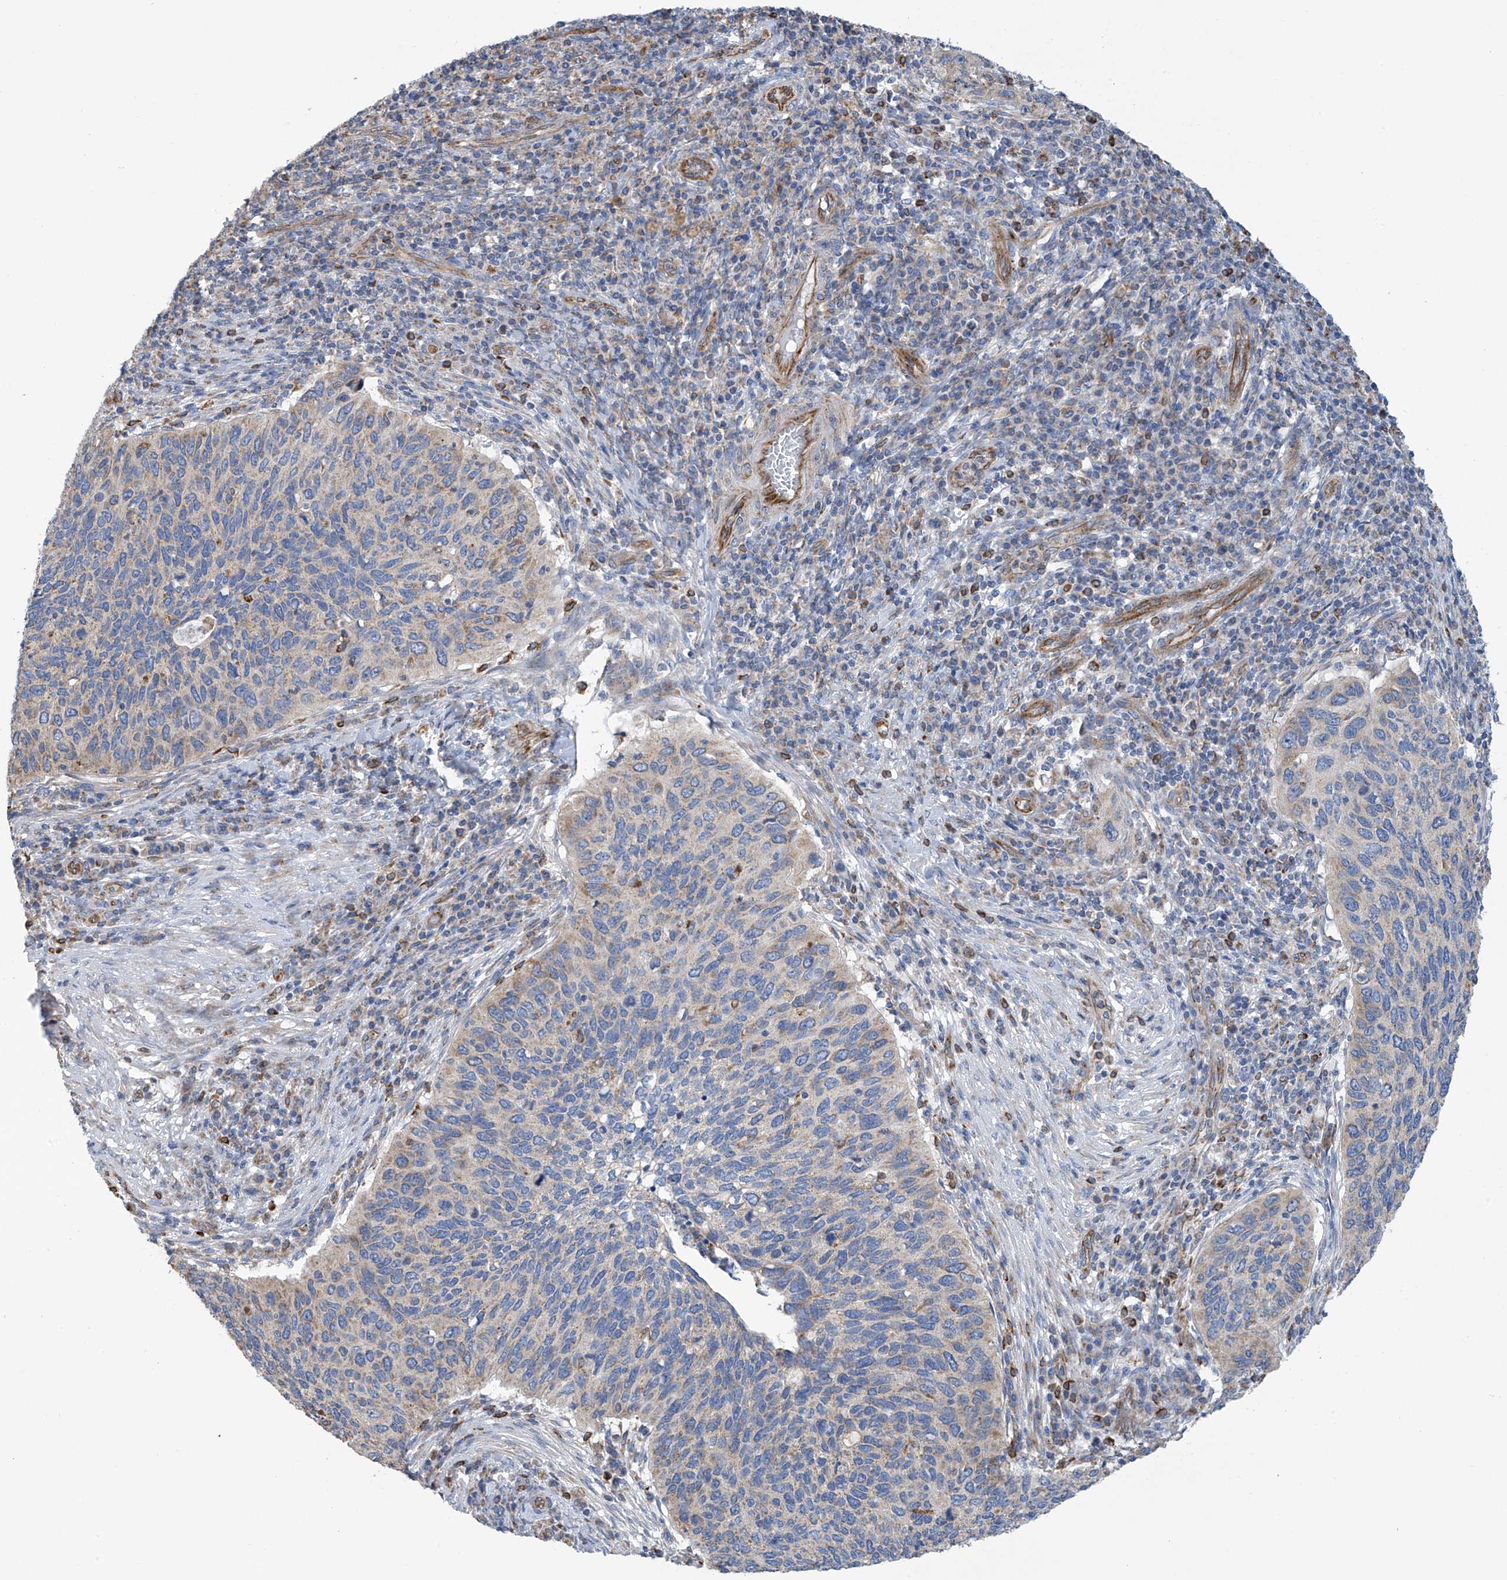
{"staining": {"intensity": "negative", "quantity": "none", "location": "none"}, "tissue": "cervical cancer", "cell_type": "Tumor cells", "image_type": "cancer", "snomed": [{"axis": "morphology", "description": "Squamous cell carcinoma, NOS"}, {"axis": "topography", "description": "Cervix"}], "caption": "The photomicrograph exhibits no significant staining in tumor cells of cervical cancer. The staining is performed using DAB brown chromogen with nuclei counter-stained in using hematoxylin.", "gene": "EIF5B", "patient": {"sex": "female", "age": 38}}